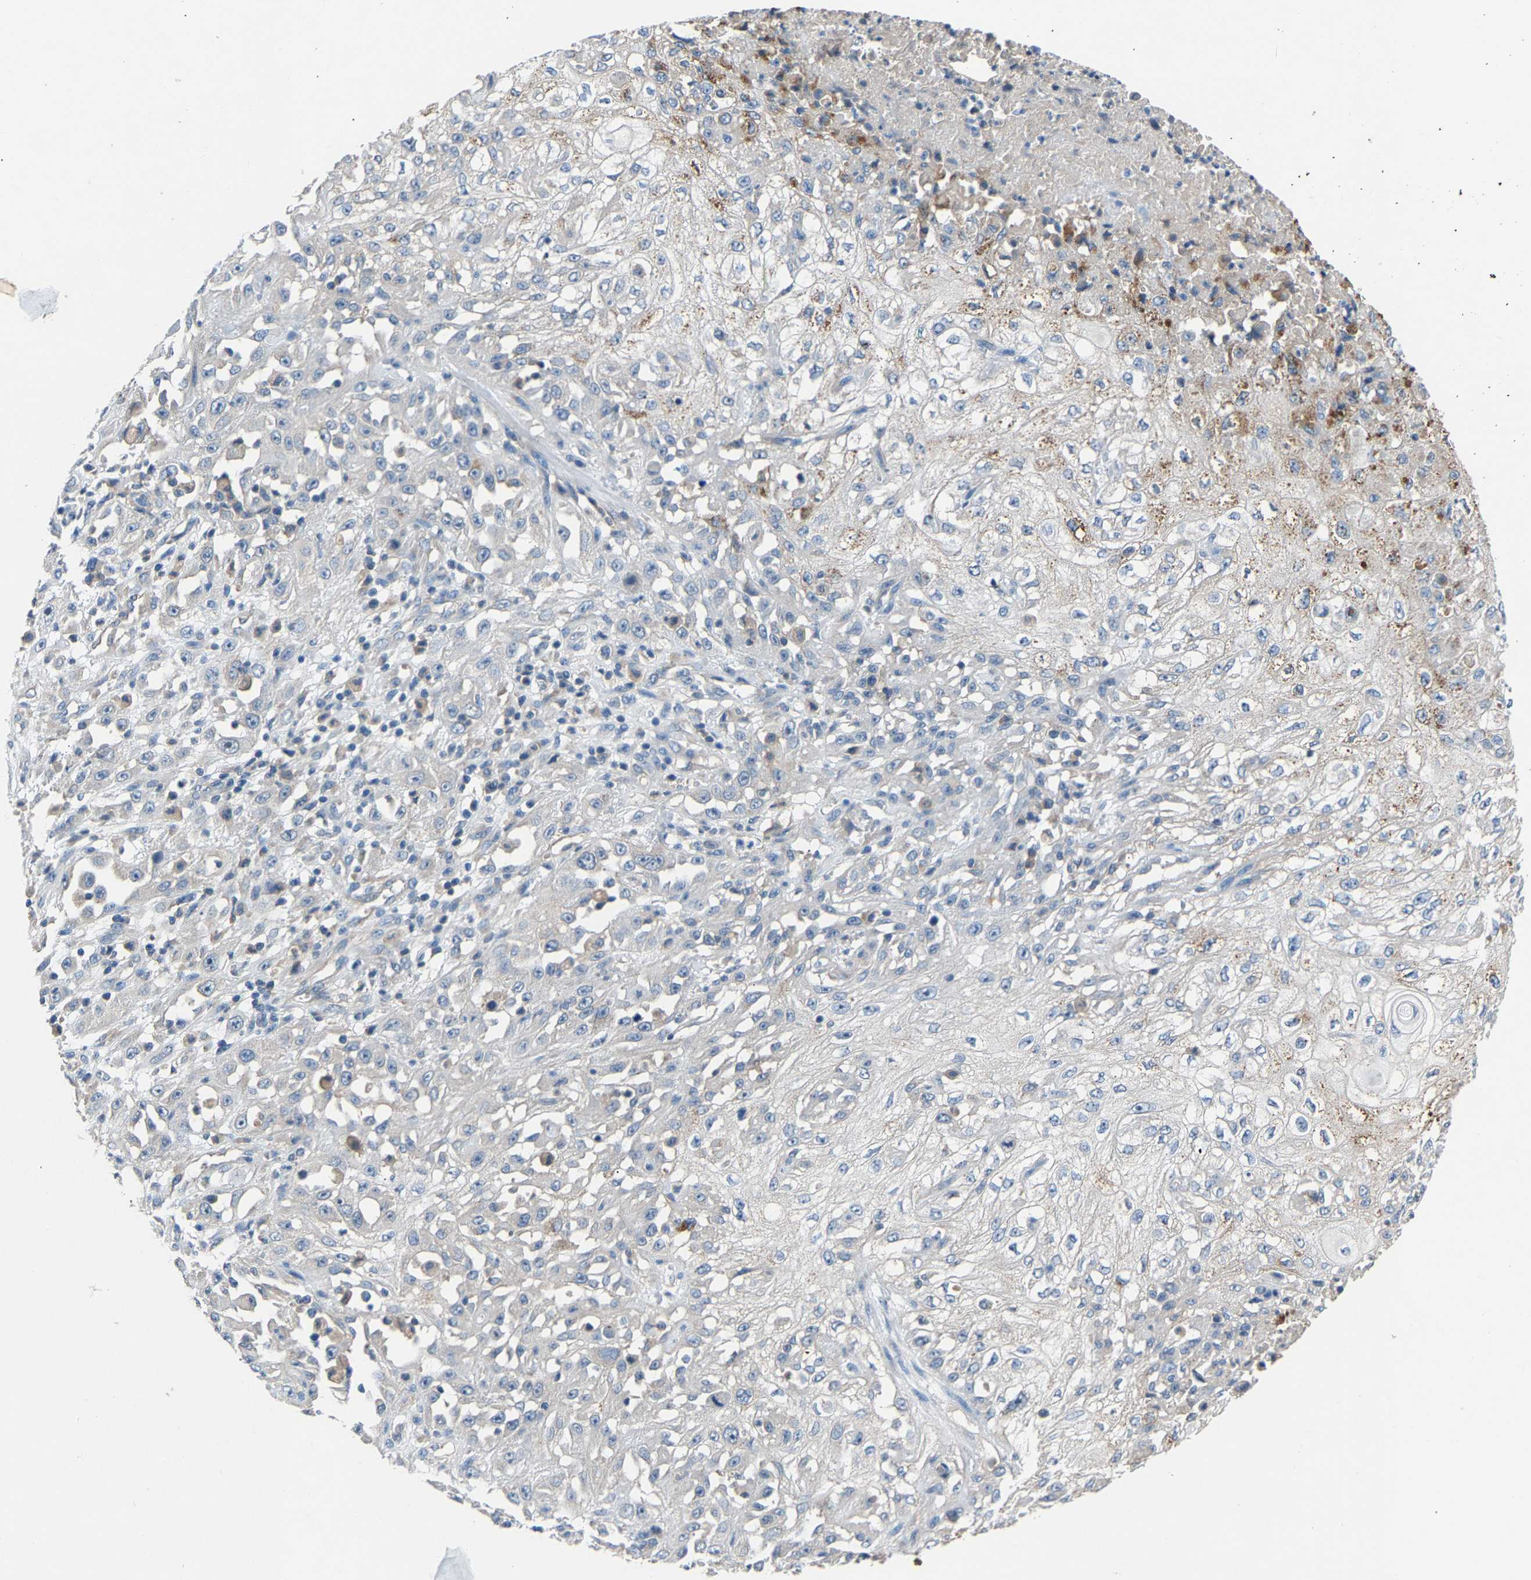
{"staining": {"intensity": "negative", "quantity": "none", "location": "none"}, "tissue": "skin cancer", "cell_type": "Tumor cells", "image_type": "cancer", "snomed": [{"axis": "morphology", "description": "Squamous cell carcinoma, NOS"}, {"axis": "morphology", "description": "Squamous cell carcinoma, metastatic, NOS"}, {"axis": "topography", "description": "Skin"}, {"axis": "topography", "description": "Lymph node"}], "caption": "IHC of human squamous cell carcinoma (skin) displays no staining in tumor cells.", "gene": "DNAAF5", "patient": {"sex": "male", "age": 75}}